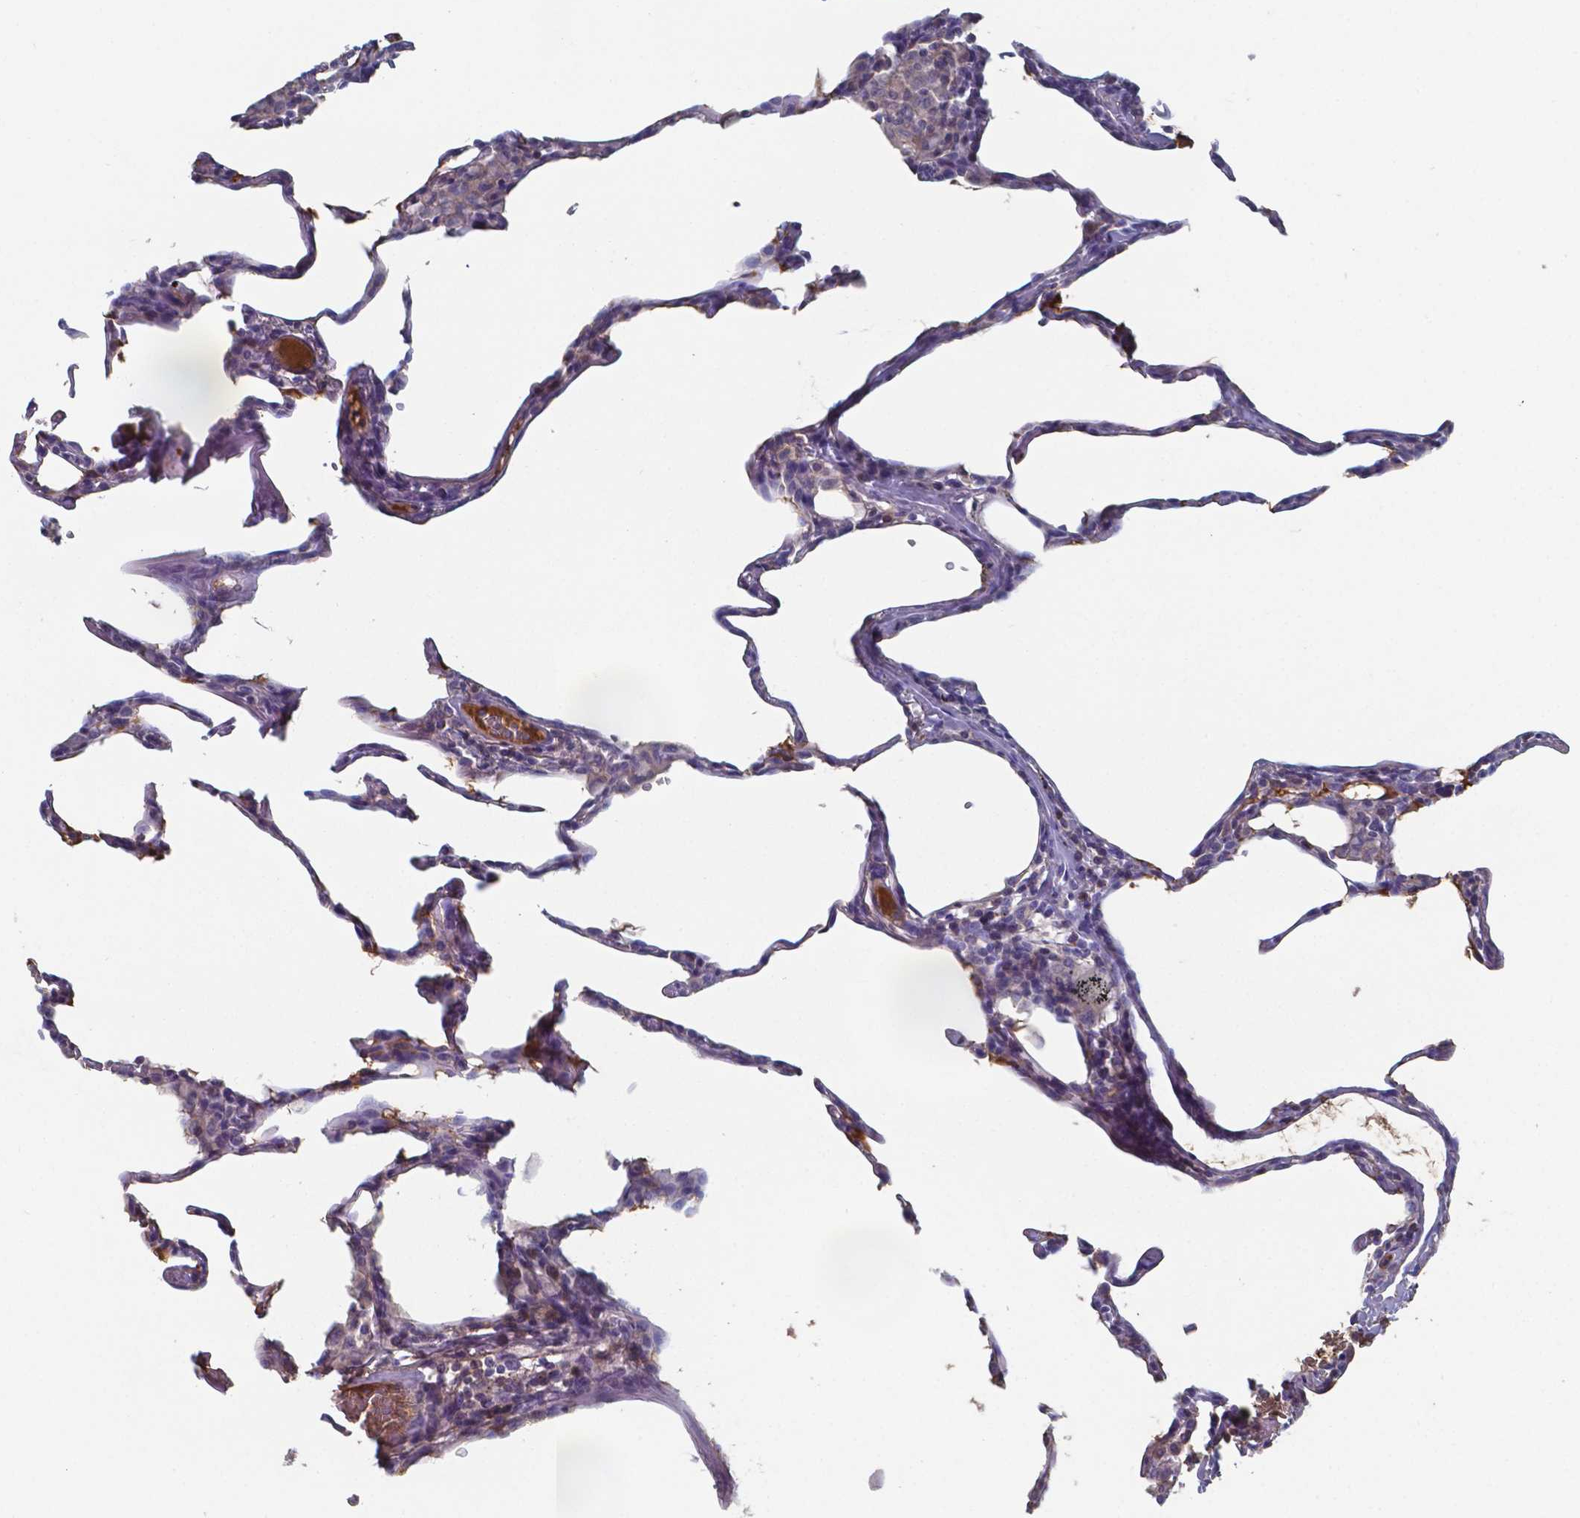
{"staining": {"intensity": "negative", "quantity": "none", "location": "none"}, "tissue": "lung", "cell_type": "Alveolar cells", "image_type": "normal", "snomed": [{"axis": "morphology", "description": "Normal tissue, NOS"}, {"axis": "topography", "description": "Lung"}], "caption": "Alveolar cells show no significant staining in unremarkable lung.", "gene": "BTBD17", "patient": {"sex": "female", "age": 57}}